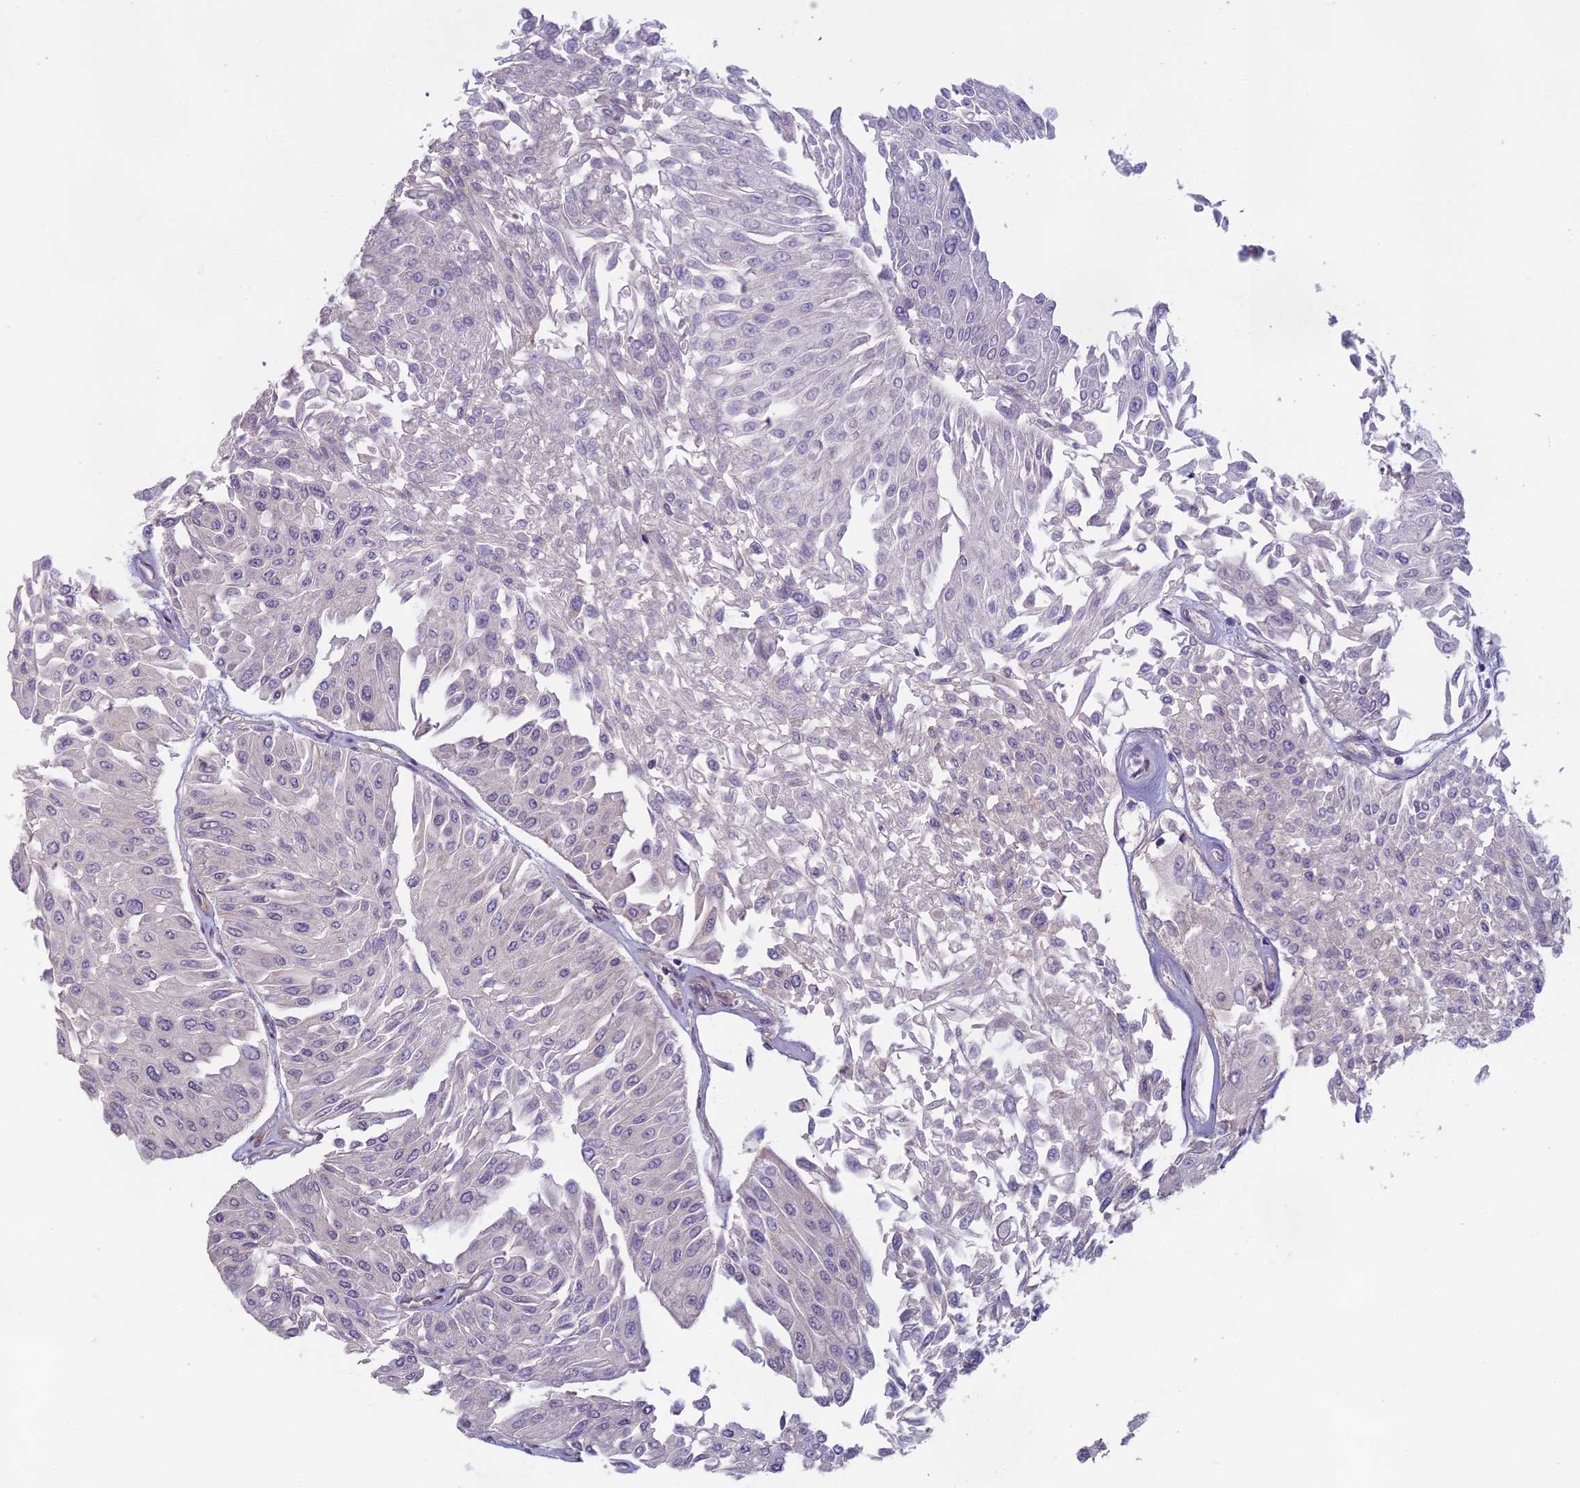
{"staining": {"intensity": "negative", "quantity": "none", "location": "none"}, "tissue": "urothelial cancer", "cell_type": "Tumor cells", "image_type": "cancer", "snomed": [{"axis": "morphology", "description": "Urothelial carcinoma, Low grade"}, {"axis": "topography", "description": "Urinary bladder"}], "caption": "DAB (3,3'-diaminobenzidine) immunohistochemical staining of urothelial cancer reveals no significant staining in tumor cells.", "gene": "MORF4L1", "patient": {"sex": "male", "age": 67}}